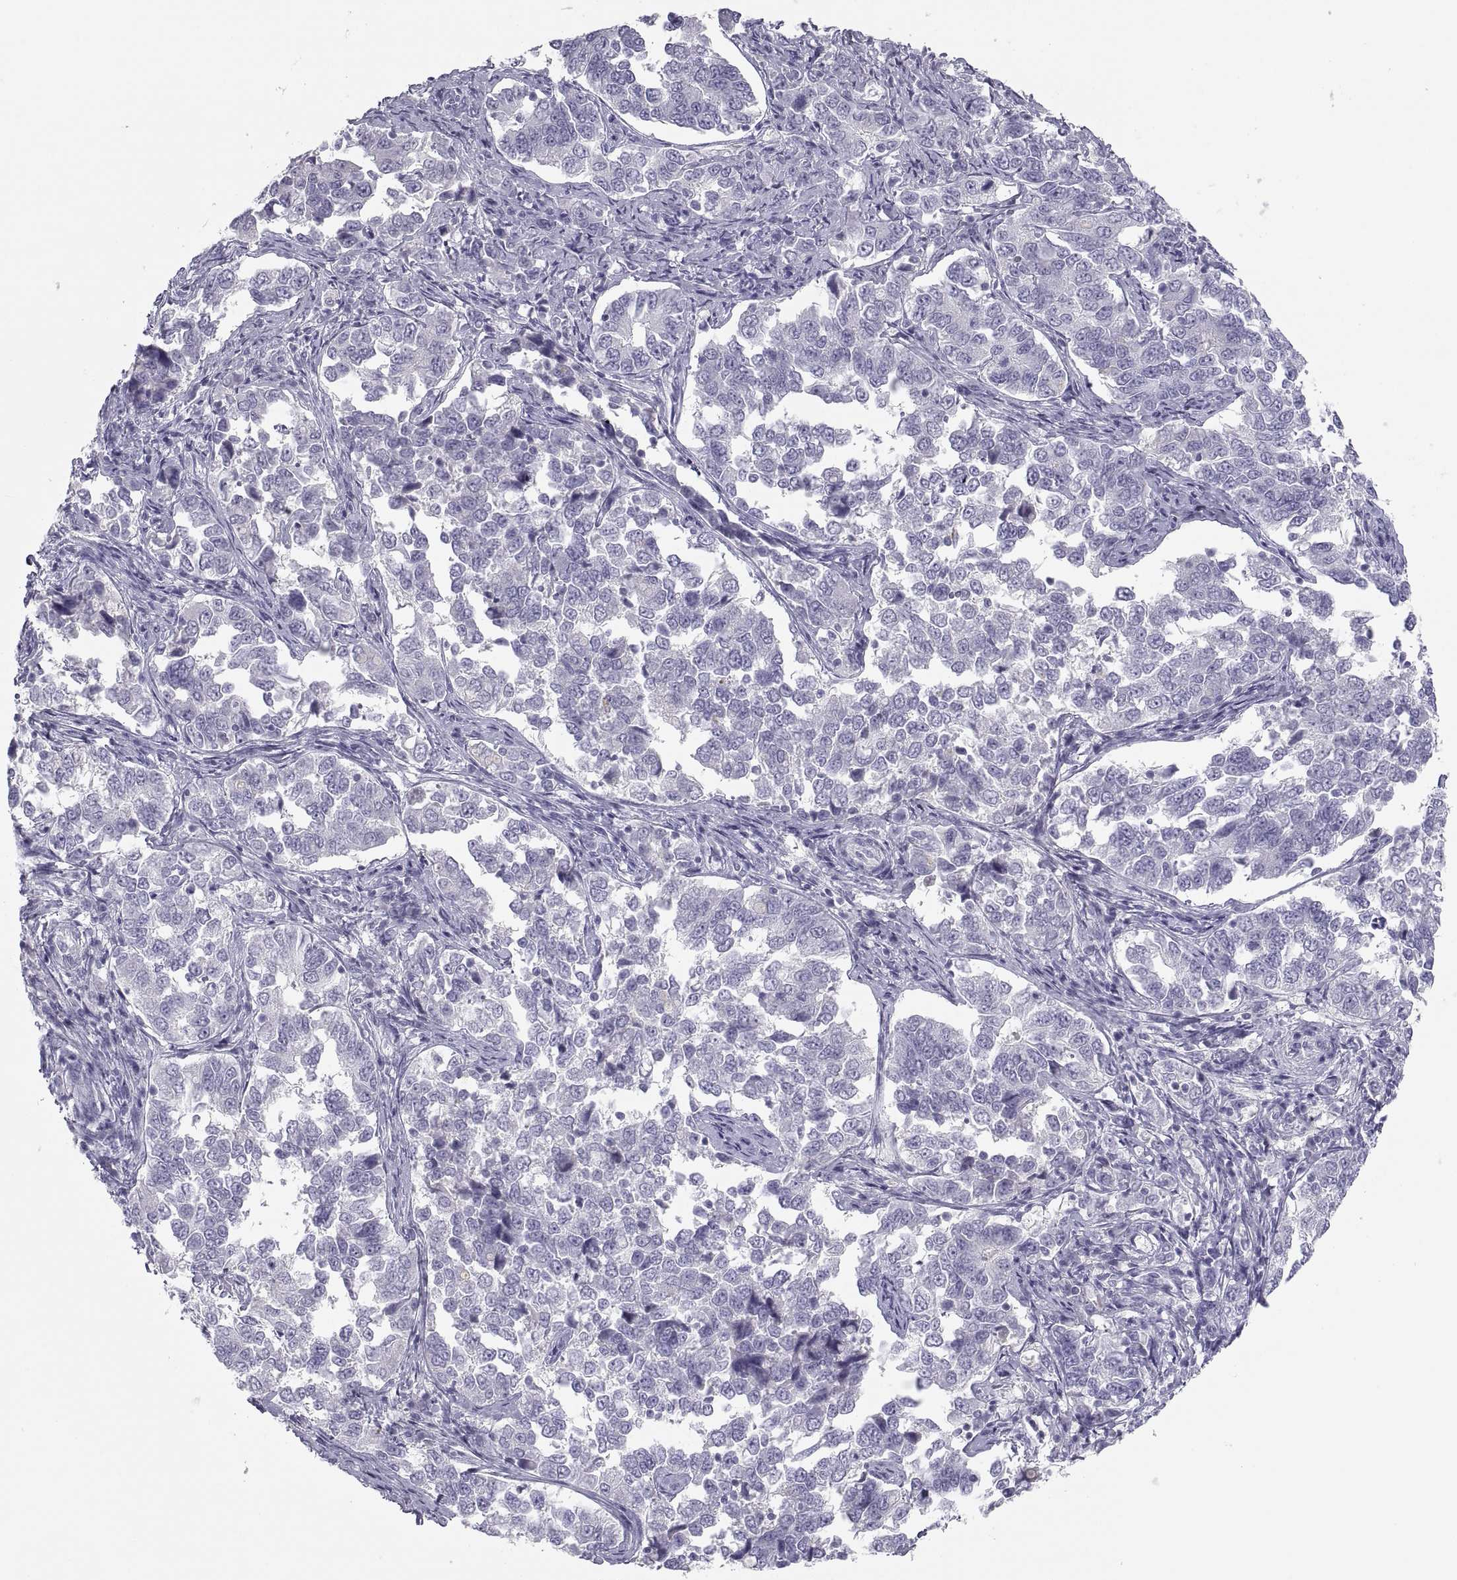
{"staining": {"intensity": "weak", "quantity": "<25%", "location": "cytoplasmic/membranous"}, "tissue": "endometrial cancer", "cell_type": "Tumor cells", "image_type": "cancer", "snomed": [{"axis": "morphology", "description": "Adenocarcinoma, NOS"}, {"axis": "topography", "description": "Endometrium"}], "caption": "This is a micrograph of immunohistochemistry staining of endometrial cancer, which shows no expression in tumor cells.", "gene": "MAGEB2", "patient": {"sex": "female", "age": 43}}